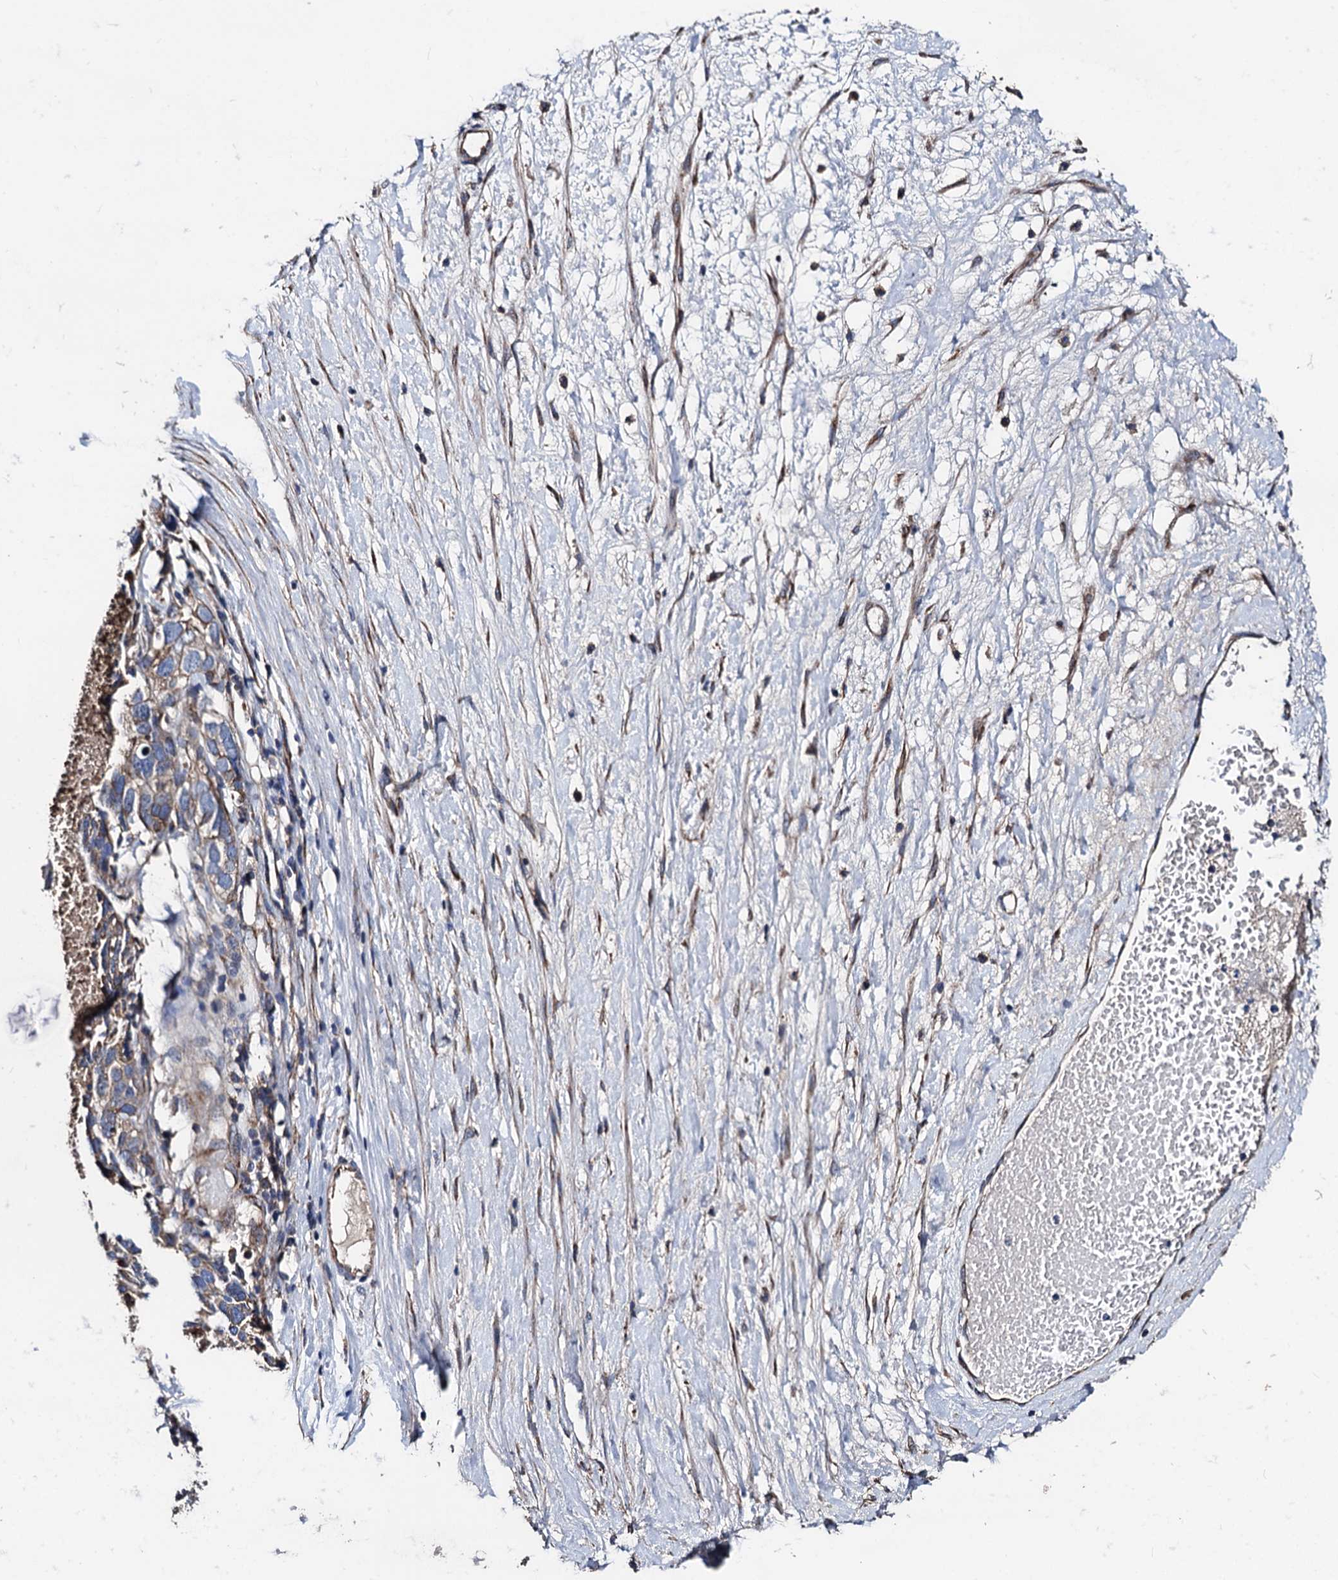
{"staining": {"intensity": "moderate", "quantity": ">75%", "location": "cytoplasmic/membranous"}, "tissue": "ovarian cancer", "cell_type": "Tumor cells", "image_type": "cancer", "snomed": [{"axis": "morphology", "description": "Cystadenocarcinoma, serous, NOS"}, {"axis": "topography", "description": "Ovary"}], "caption": "Brown immunohistochemical staining in human ovarian cancer (serous cystadenocarcinoma) reveals moderate cytoplasmic/membranous positivity in about >75% of tumor cells.", "gene": "AKAP11", "patient": {"sex": "female", "age": 54}}